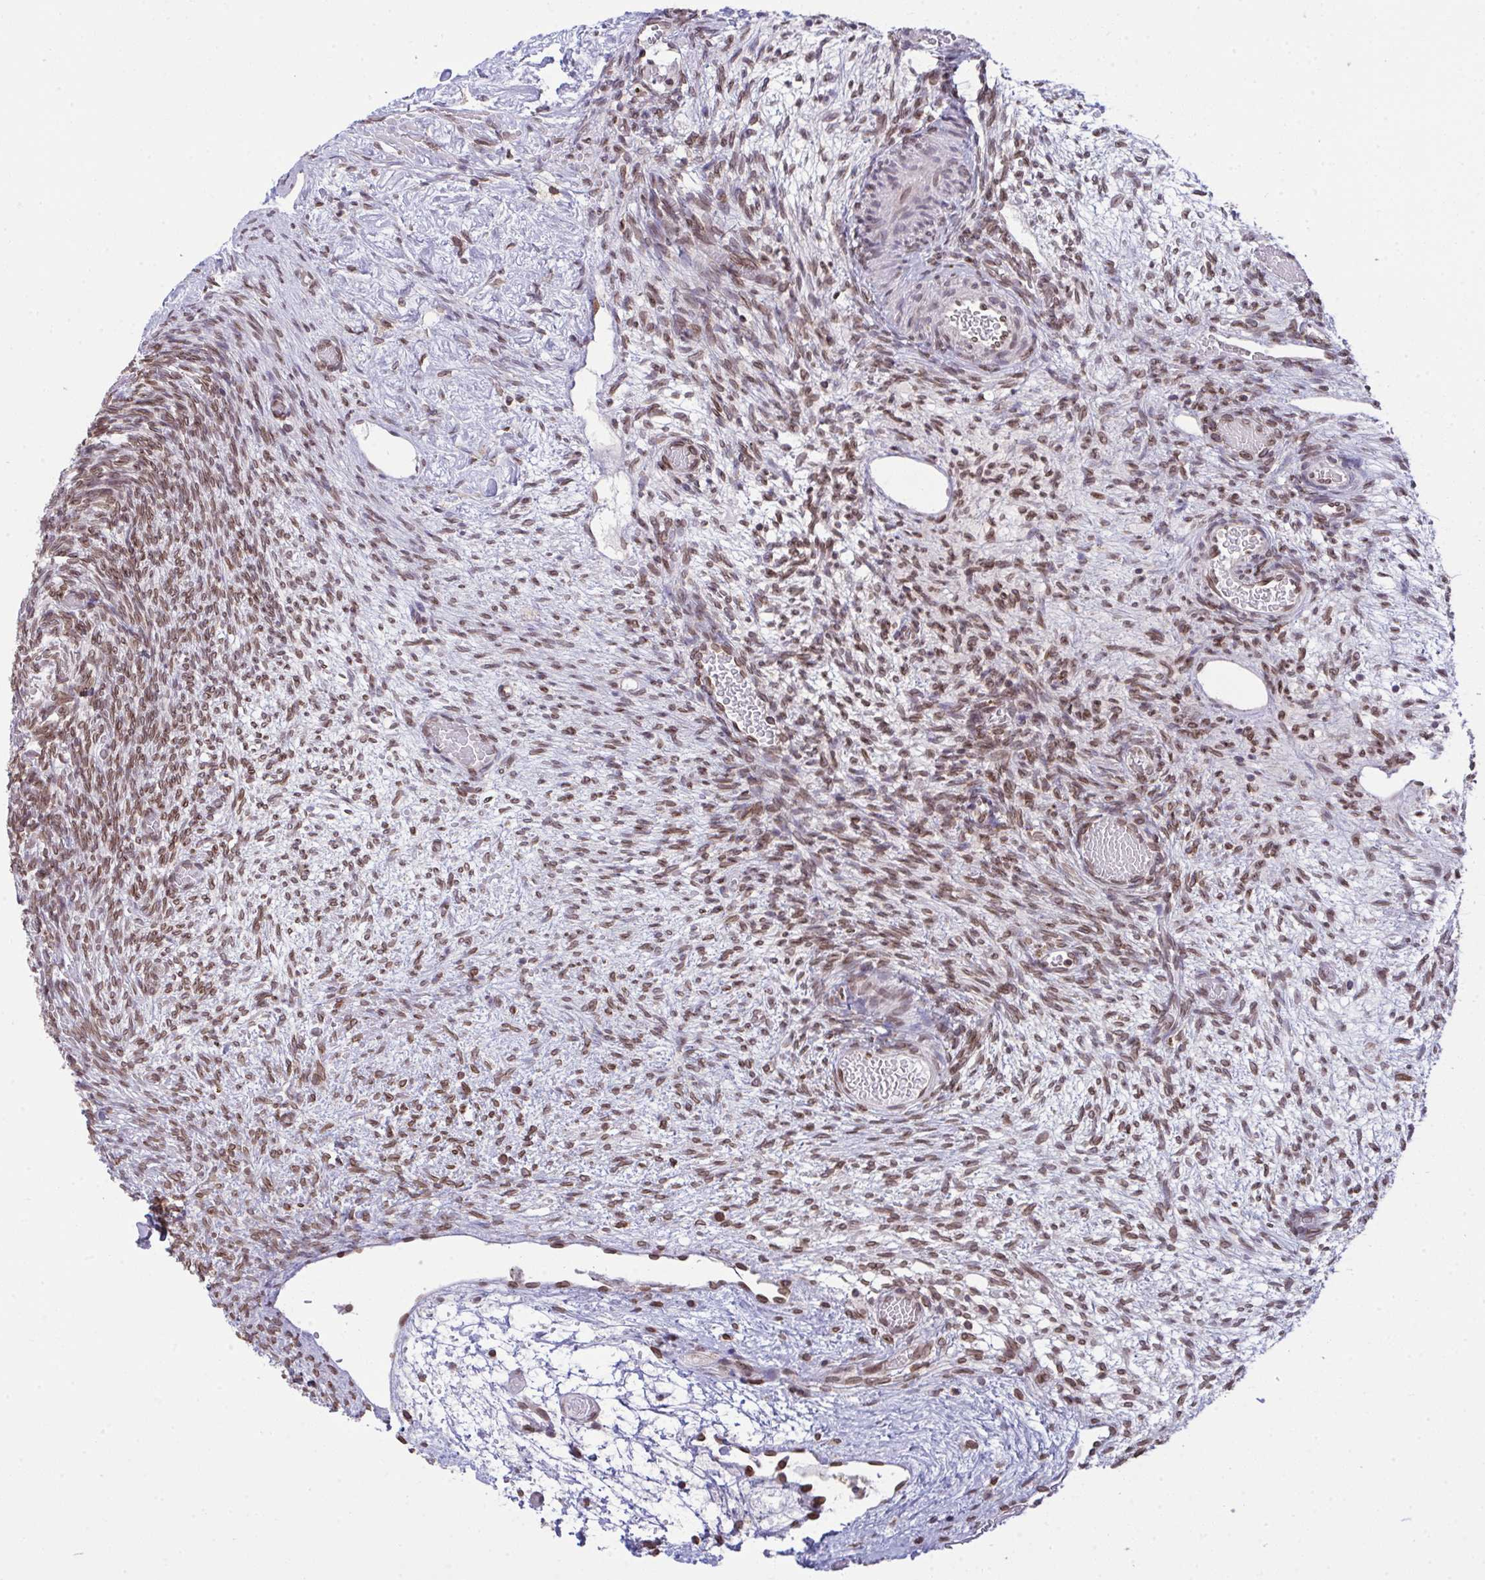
{"staining": {"intensity": "strong", "quantity": ">75%", "location": "cytoplasmic/membranous,nuclear"}, "tissue": "ovary", "cell_type": "Follicle cells", "image_type": "normal", "snomed": [{"axis": "morphology", "description": "Normal tissue, NOS"}, {"axis": "topography", "description": "Ovary"}], "caption": "Protein staining reveals strong cytoplasmic/membranous,nuclear positivity in about >75% of follicle cells in normal ovary.", "gene": "RANBP2", "patient": {"sex": "female", "age": 67}}